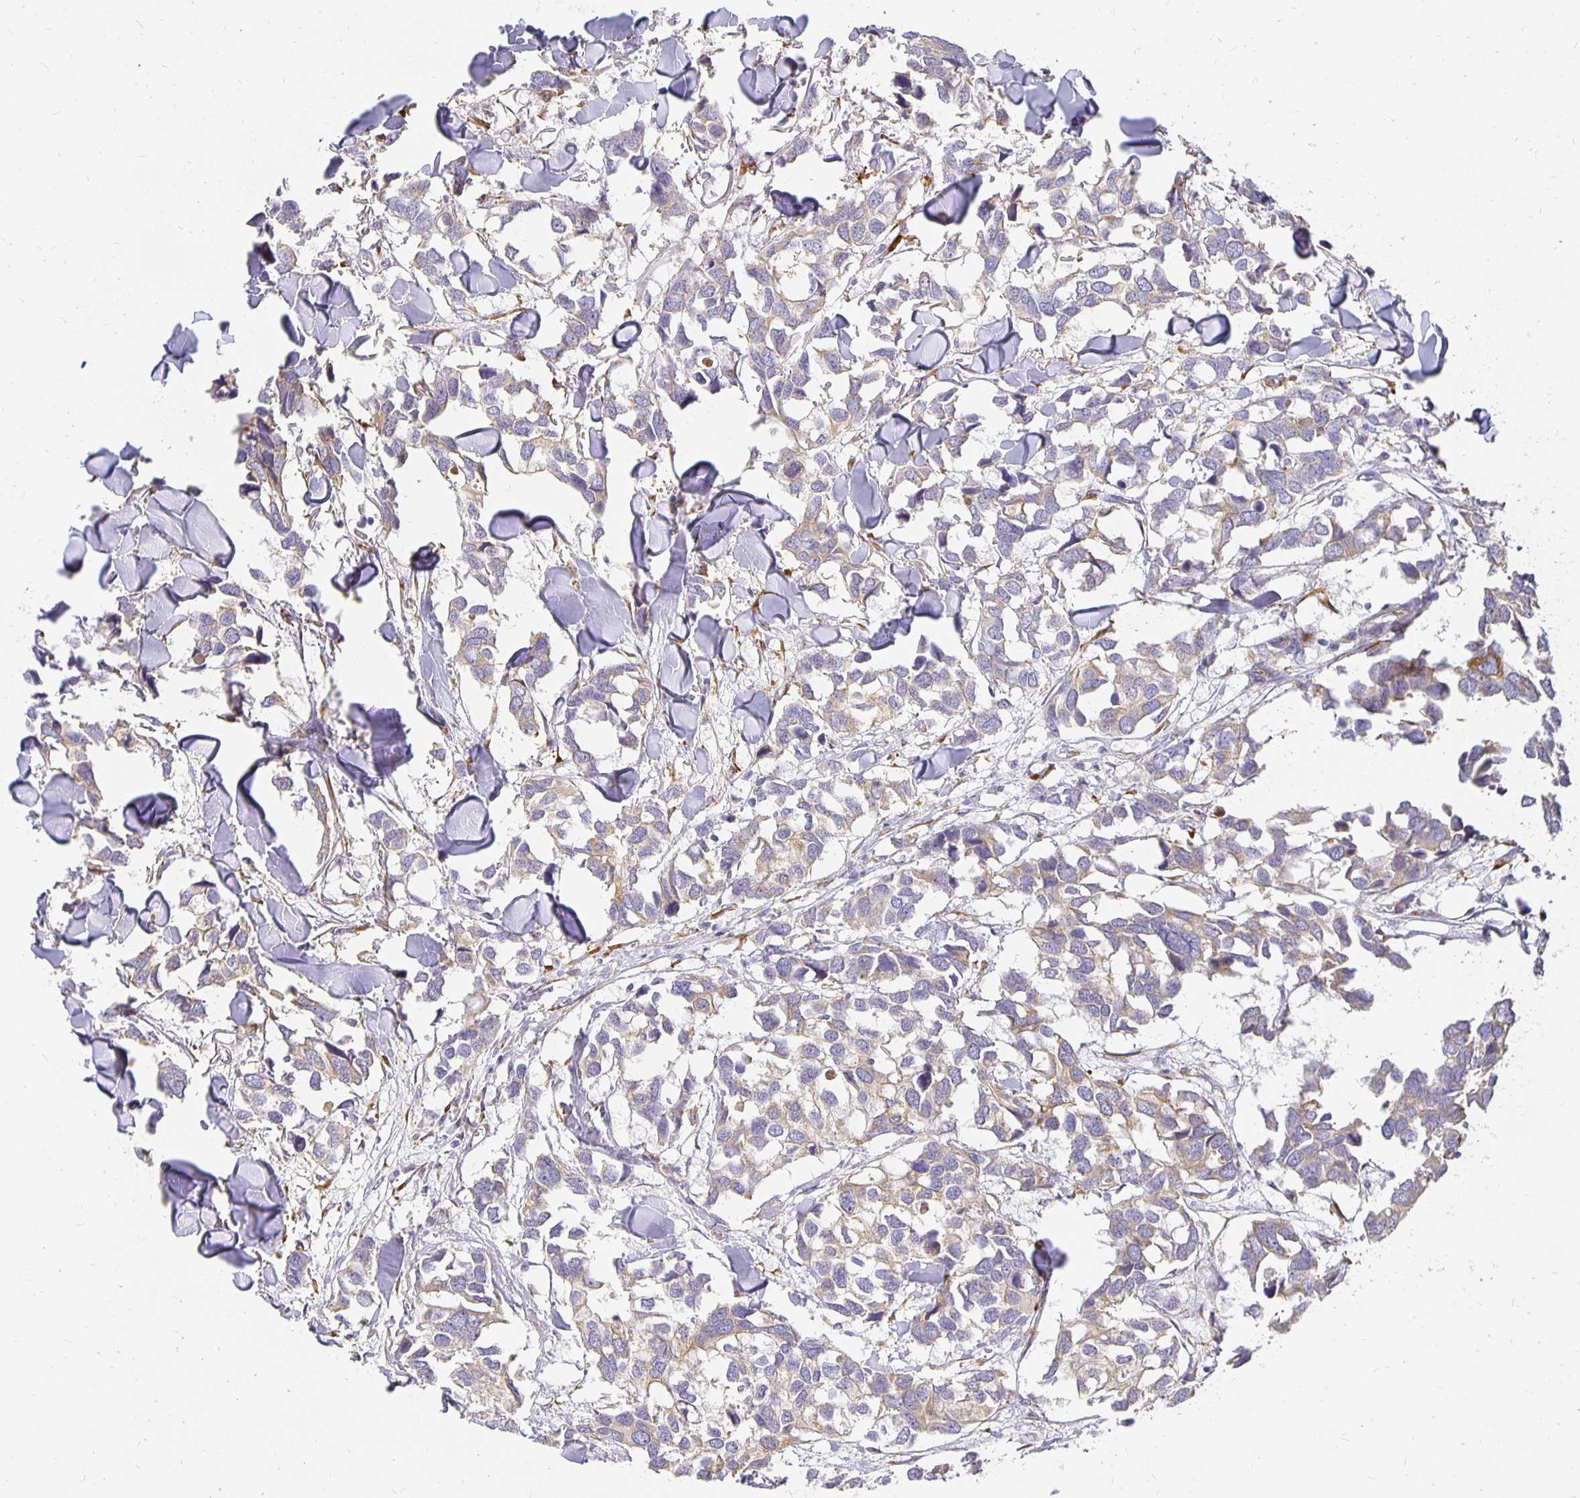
{"staining": {"intensity": "weak", "quantity": "25%-75%", "location": "cytoplasmic/membranous"}, "tissue": "breast cancer", "cell_type": "Tumor cells", "image_type": "cancer", "snomed": [{"axis": "morphology", "description": "Duct carcinoma"}, {"axis": "topography", "description": "Breast"}], "caption": "Immunohistochemical staining of breast cancer (intraductal carcinoma) displays weak cytoplasmic/membranous protein positivity in about 25%-75% of tumor cells.", "gene": "PLOD1", "patient": {"sex": "female", "age": 83}}